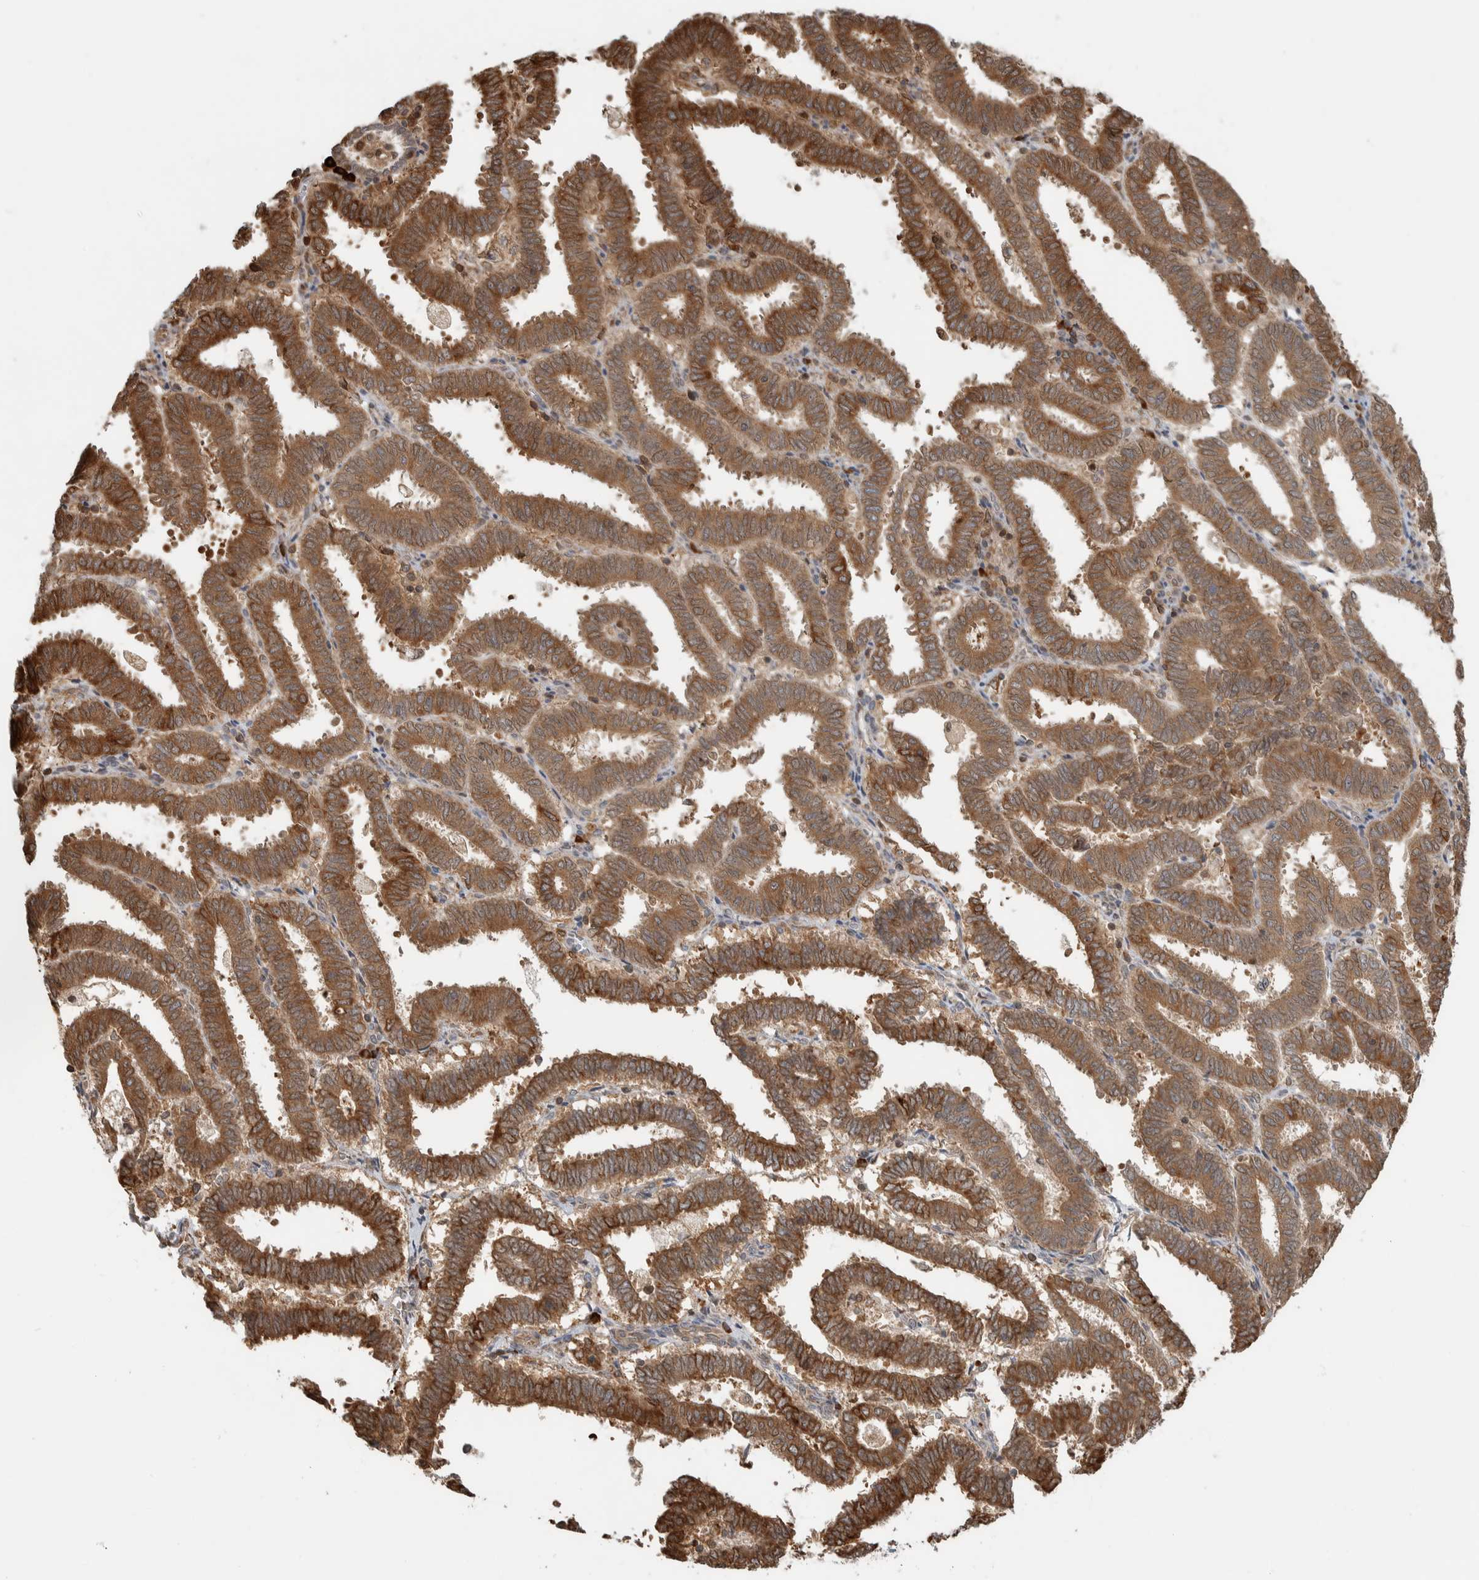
{"staining": {"intensity": "strong", "quantity": ">75%", "location": "cytoplasmic/membranous"}, "tissue": "endometrial cancer", "cell_type": "Tumor cells", "image_type": "cancer", "snomed": [{"axis": "morphology", "description": "Adenocarcinoma, NOS"}, {"axis": "topography", "description": "Uterus"}], "caption": "A brown stain labels strong cytoplasmic/membranous staining of a protein in adenocarcinoma (endometrial) tumor cells.", "gene": "CNTROB", "patient": {"sex": "female", "age": 83}}